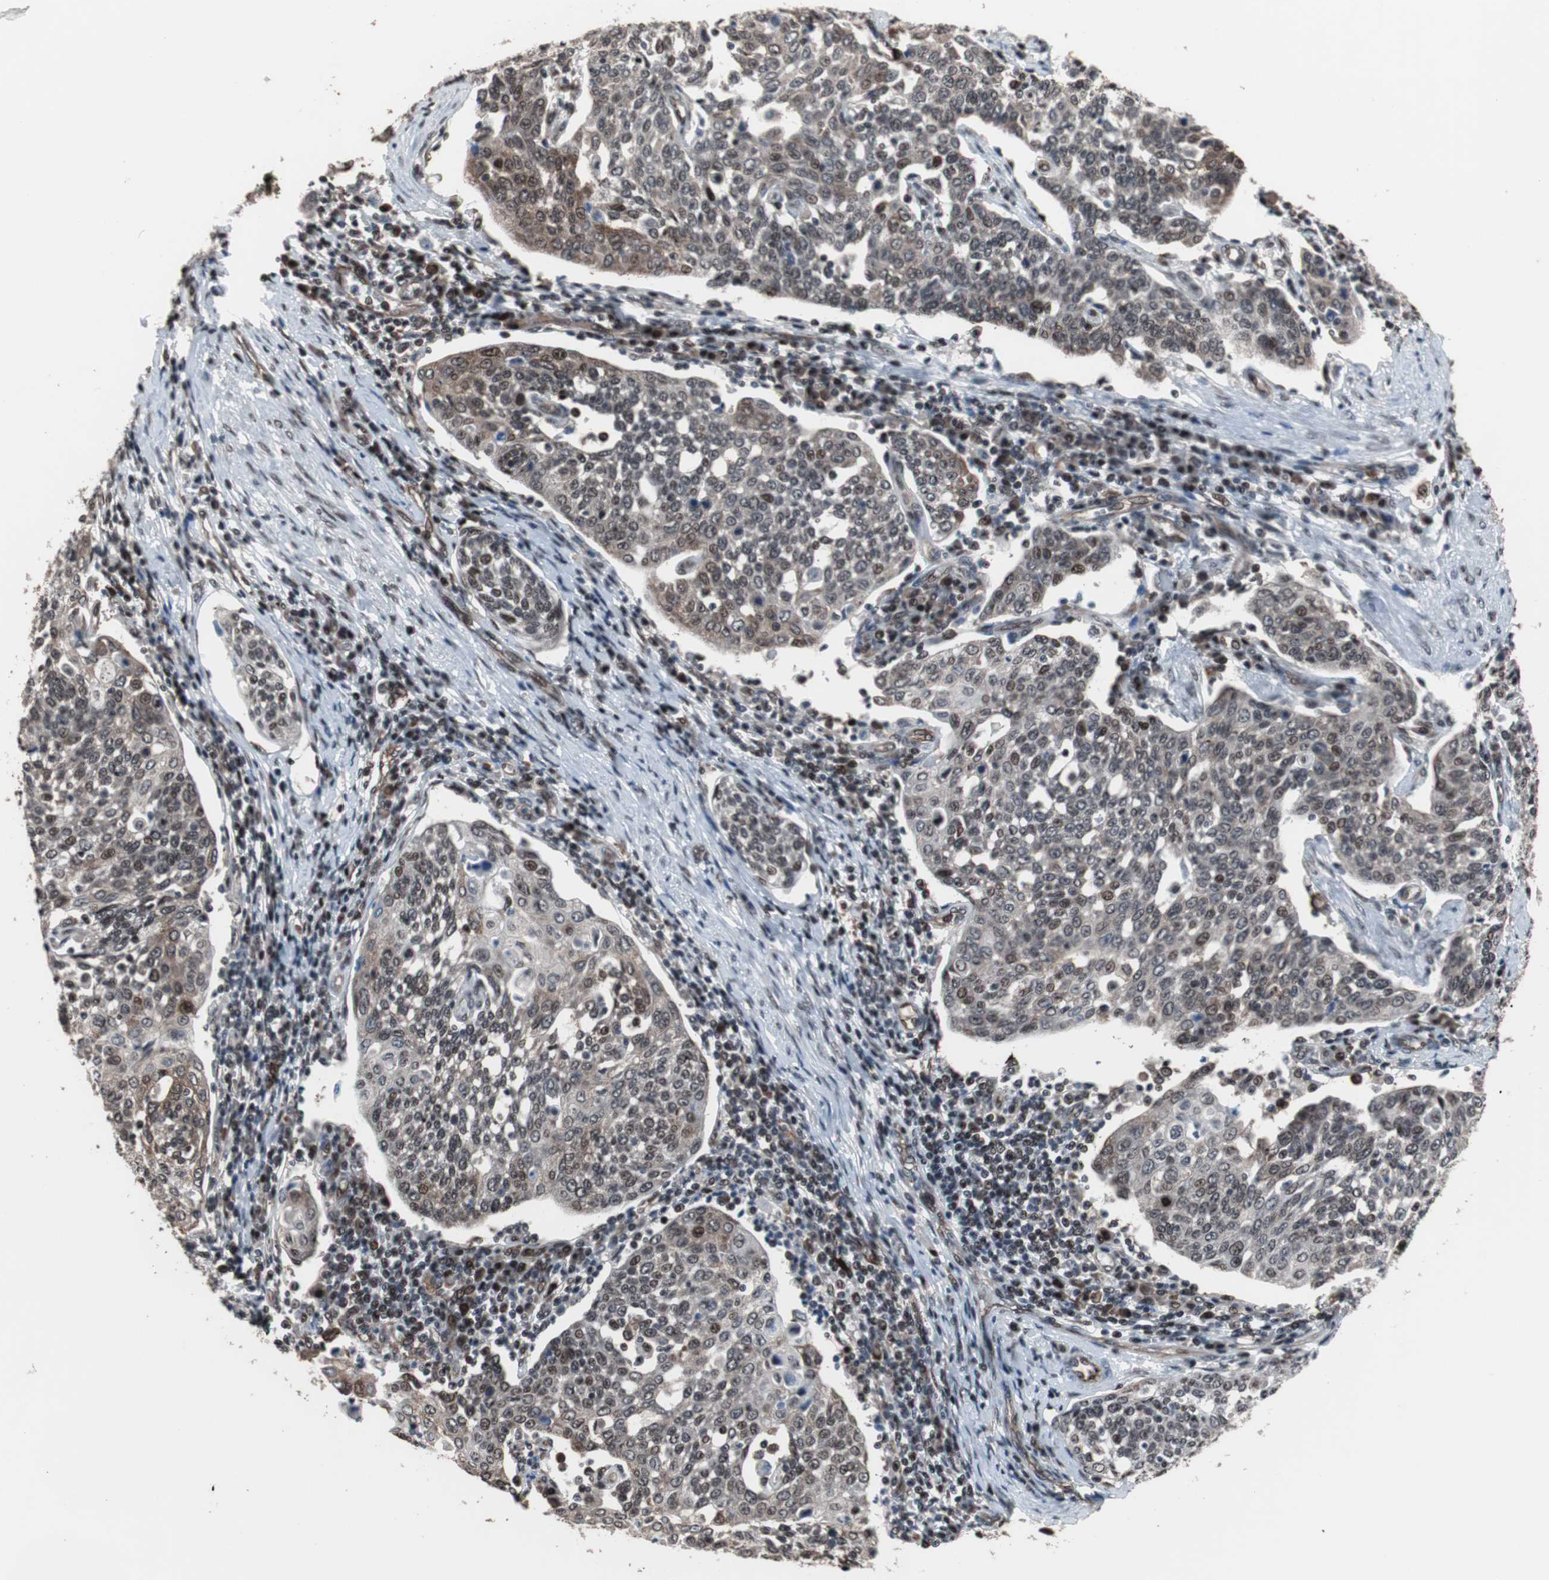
{"staining": {"intensity": "moderate", "quantity": "25%-75%", "location": "nuclear"}, "tissue": "cervical cancer", "cell_type": "Tumor cells", "image_type": "cancer", "snomed": [{"axis": "morphology", "description": "Squamous cell carcinoma, NOS"}, {"axis": "topography", "description": "Cervix"}], "caption": "DAB immunohistochemical staining of cervical cancer exhibits moderate nuclear protein positivity in about 25%-75% of tumor cells.", "gene": "POGZ", "patient": {"sex": "female", "age": 34}}